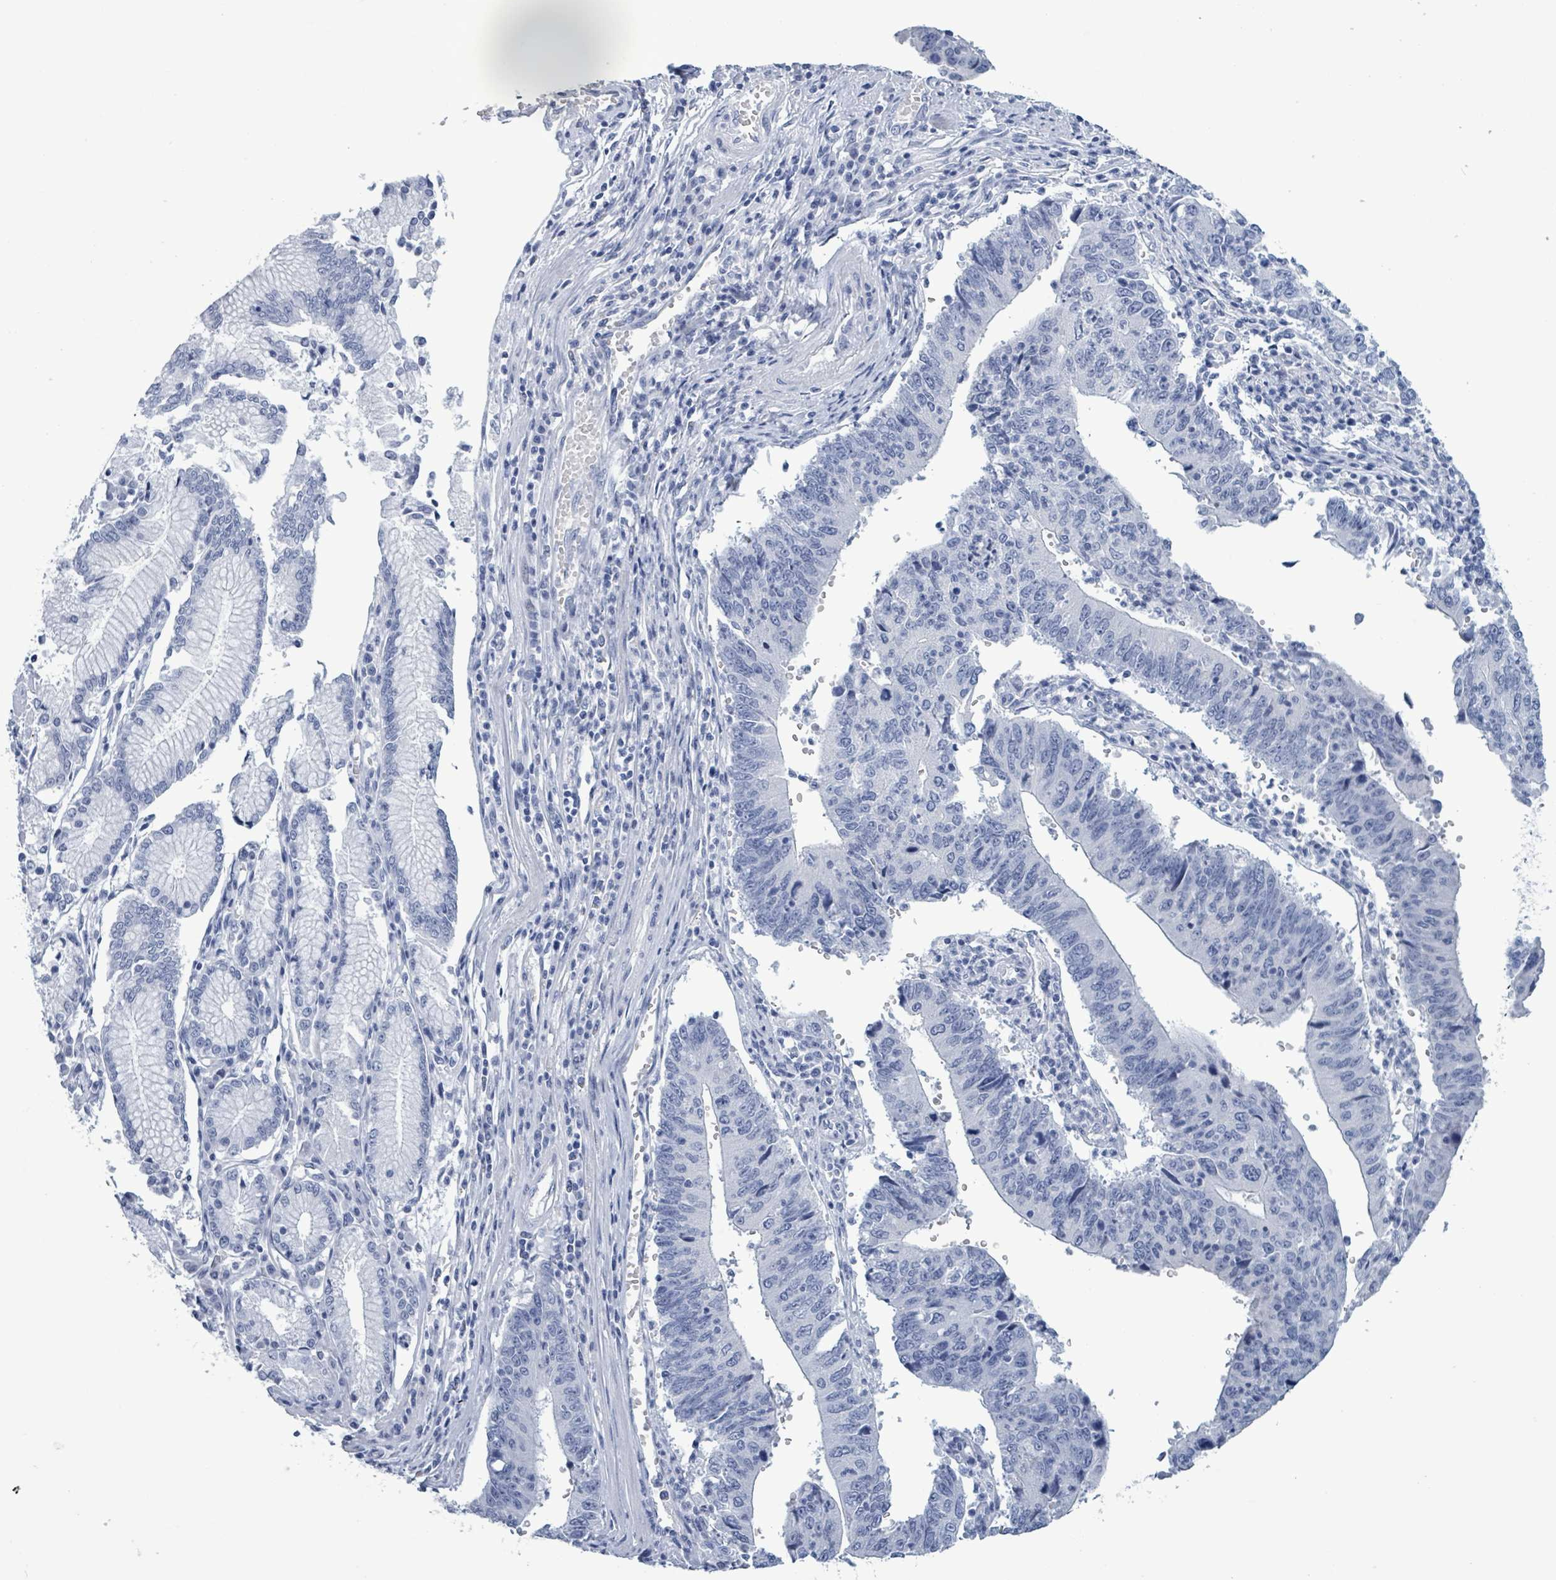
{"staining": {"intensity": "negative", "quantity": "none", "location": "none"}, "tissue": "stomach cancer", "cell_type": "Tumor cells", "image_type": "cancer", "snomed": [{"axis": "morphology", "description": "Adenocarcinoma, NOS"}, {"axis": "topography", "description": "Stomach"}], "caption": "High power microscopy histopathology image of an immunohistochemistry (IHC) micrograph of stomach cancer, revealing no significant positivity in tumor cells. Brightfield microscopy of immunohistochemistry stained with DAB (3,3'-diaminobenzidine) (brown) and hematoxylin (blue), captured at high magnification.", "gene": "NKX2-1", "patient": {"sex": "male", "age": 59}}